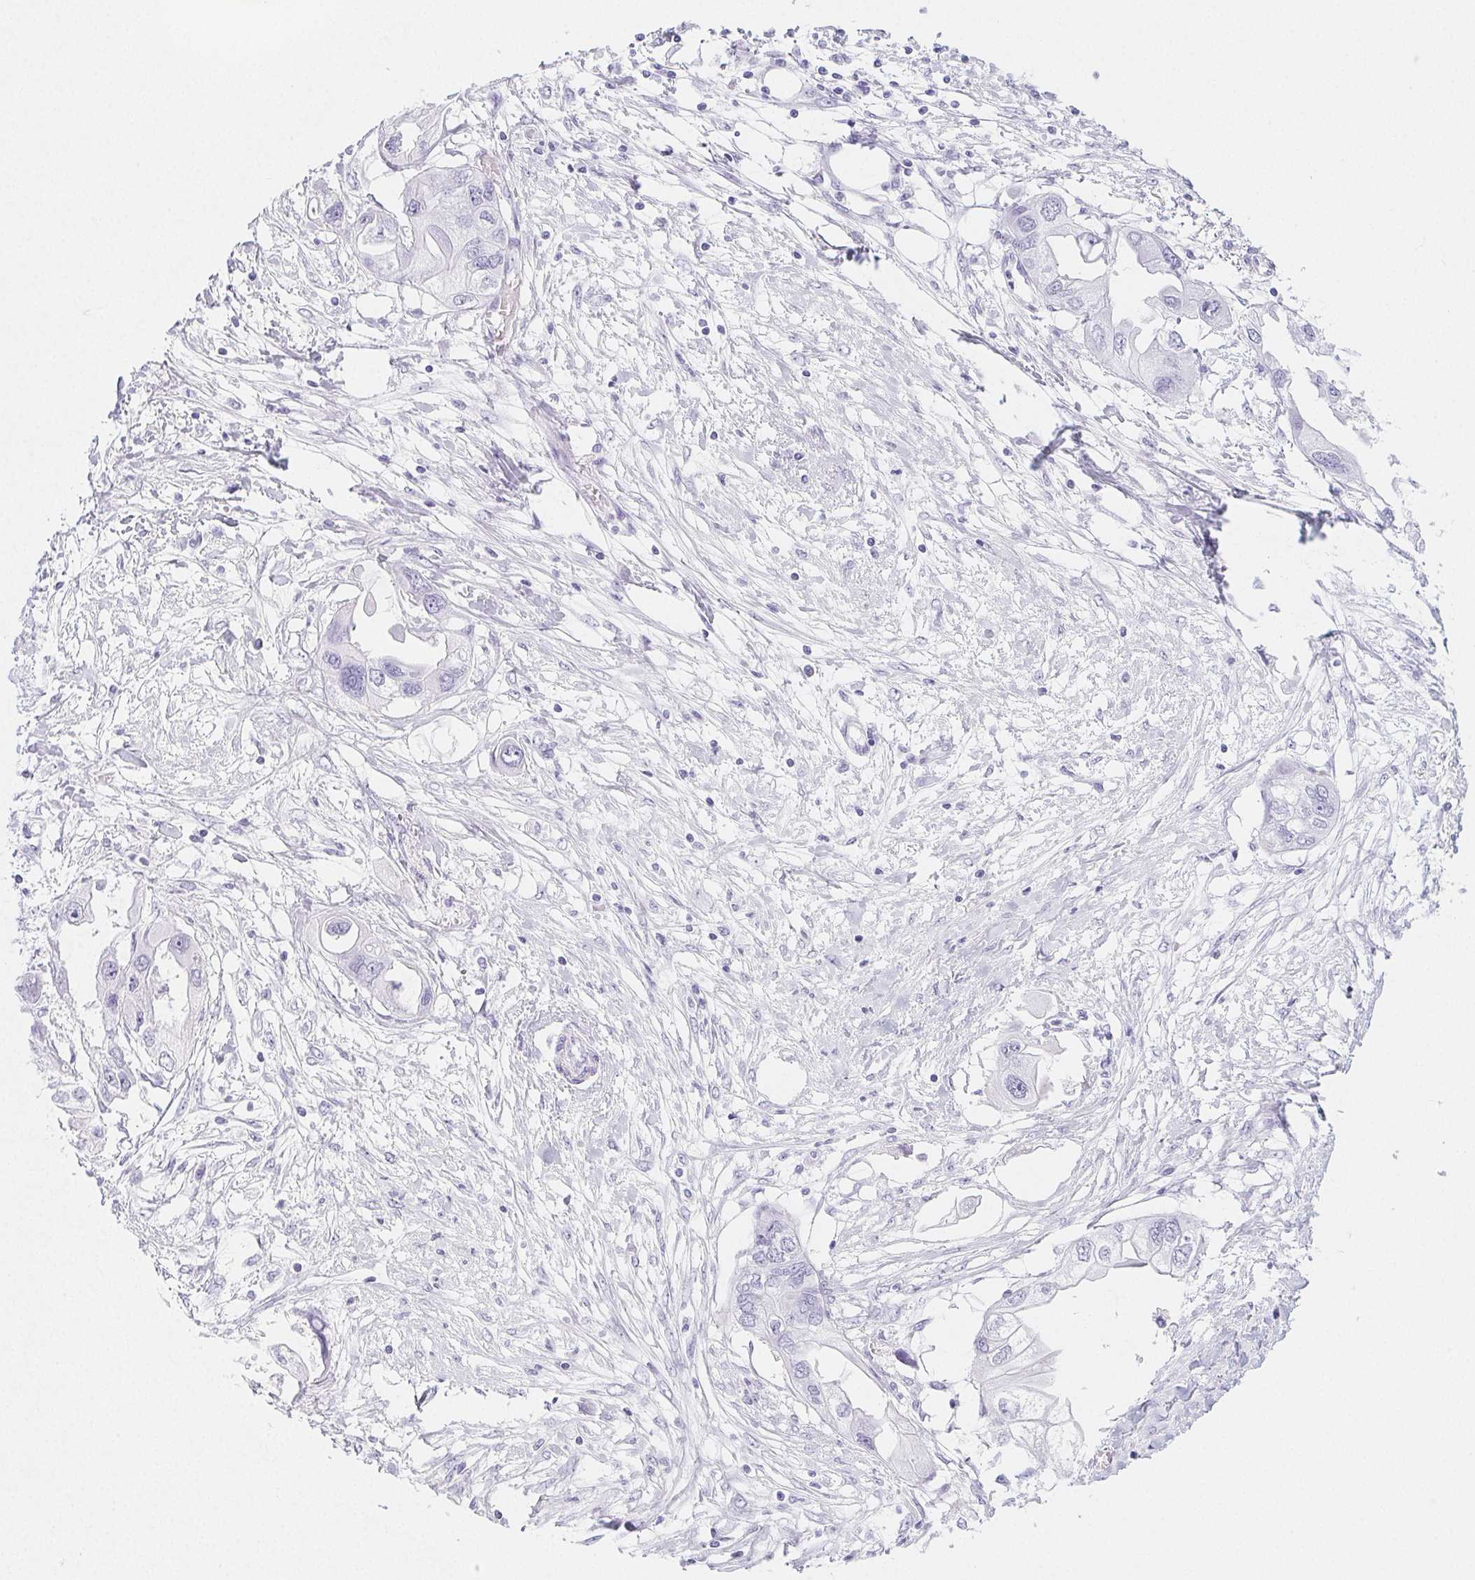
{"staining": {"intensity": "negative", "quantity": "none", "location": "none"}, "tissue": "endometrial cancer", "cell_type": "Tumor cells", "image_type": "cancer", "snomed": [{"axis": "morphology", "description": "Adenocarcinoma, NOS"}, {"axis": "morphology", "description": "Adenocarcinoma, metastatic, NOS"}, {"axis": "topography", "description": "Adipose tissue"}, {"axis": "topography", "description": "Endometrium"}], "caption": "Immunohistochemistry photomicrograph of human endometrial cancer (adenocarcinoma) stained for a protein (brown), which displays no positivity in tumor cells.", "gene": "ZBBX", "patient": {"sex": "female", "age": 67}}